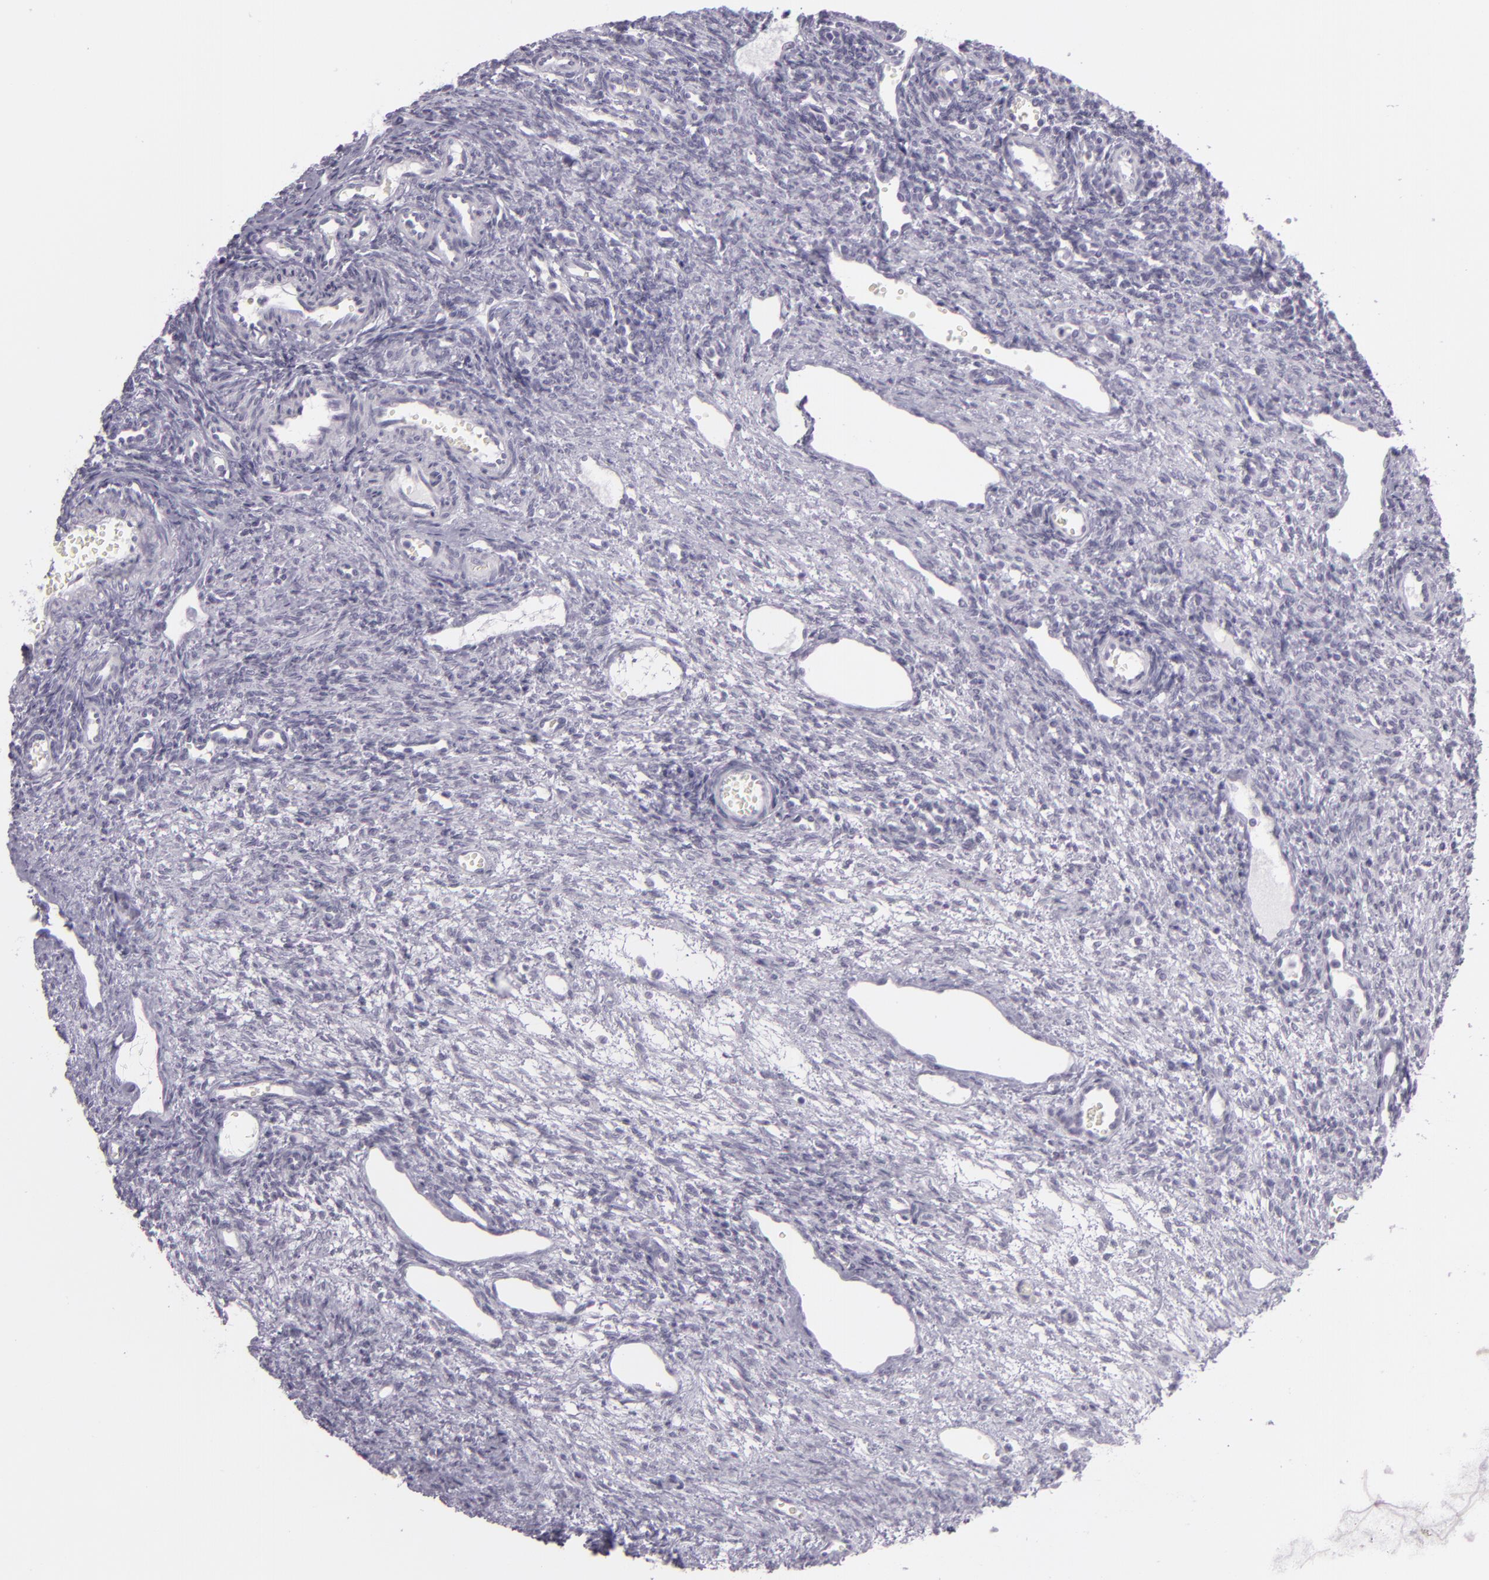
{"staining": {"intensity": "negative", "quantity": "none", "location": "none"}, "tissue": "ovary", "cell_type": "Follicle cells", "image_type": "normal", "snomed": [{"axis": "morphology", "description": "Normal tissue, NOS"}, {"axis": "topography", "description": "Ovary"}], "caption": "Unremarkable ovary was stained to show a protein in brown. There is no significant expression in follicle cells. Nuclei are stained in blue.", "gene": "MCM3", "patient": {"sex": "female", "age": 33}}